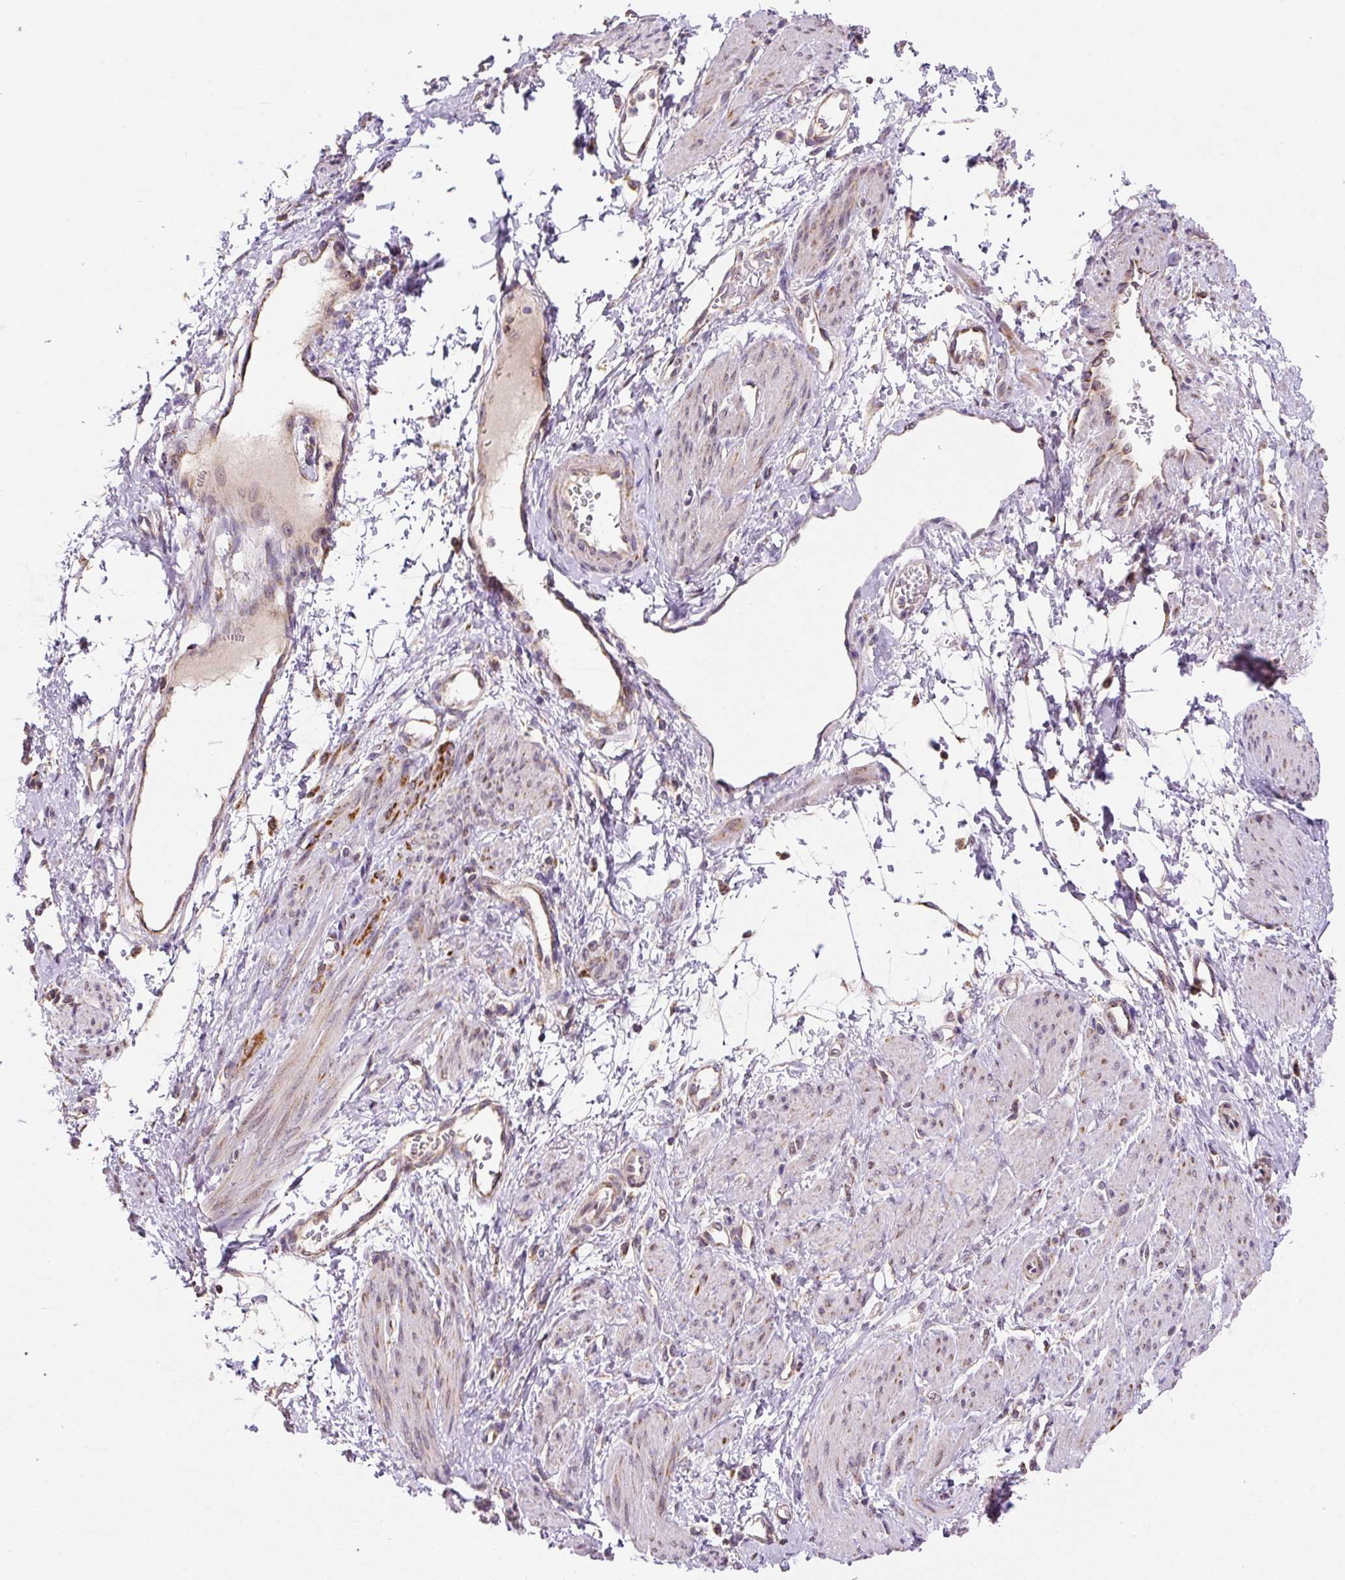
{"staining": {"intensity": "moderate", "quantity": "<25%", "location": "cytoplasmic/membranous"}, "tissue": "smooth muscle", "cell_type": "Smooth muscle cells", "image_type": "normal", "snomed": [{"axis": "morphology", "description": "Normal tissue, NOS"}, {"axis": "topography", "description": "Smooth muscle"}, {"axis": "topography", "description": "Uterus"}], "caption": "A high-resolution photomicrograph shows immunohistochemistry (IHC) staining of unremarkable smooth muscle, which exhibits moderate cytoplasmic/membranous positivity in about <25% of smooth muscle cells. Using DAB (brown) and hematoxylin (blue) stains, captured at high magnification using brightfield microscopy.", "gene": "MFSD9", "patient": {"sex": "female", "age": 39}}